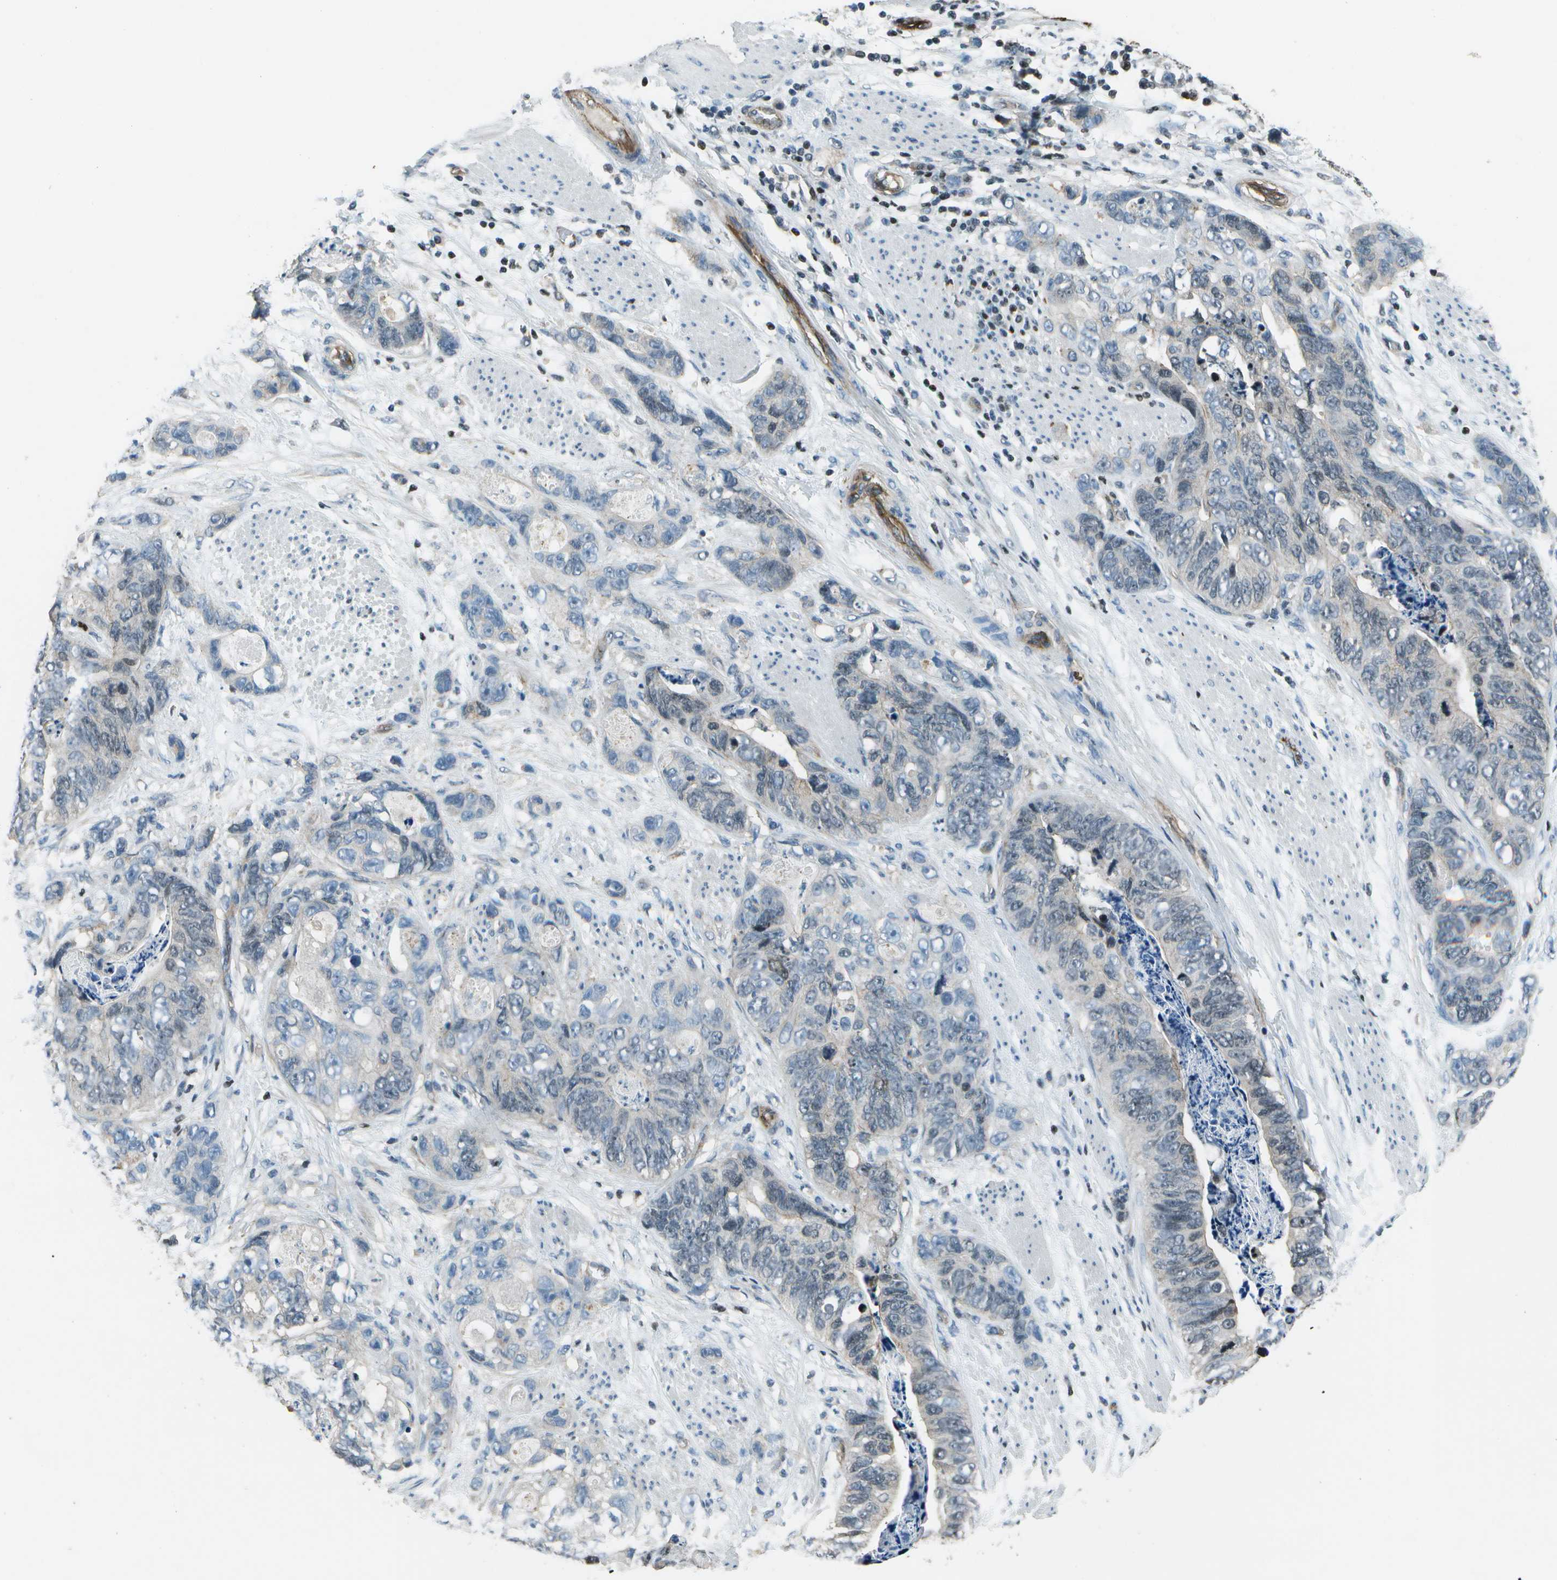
{"staining": {"intensity": "weak", "quantity": "<25%", "location": "nuclear"}, "tissue": "stomach cancer", "cell_type": "Tumor cells", "image_type": "cancer", "snomed": [{"axis": "morphology", "description": "Adenocarcinoma, NOS"}, {"axis": "topography", "description": "Stomach"}], "caption": "The immunohistochemistry (IHC) photomicrograph has no significant staining in tumor cells of adenocarcinoma (stomach) tissue.", "gene": "PDLIM1", "patient": {"sex": "female", "age": 89}}